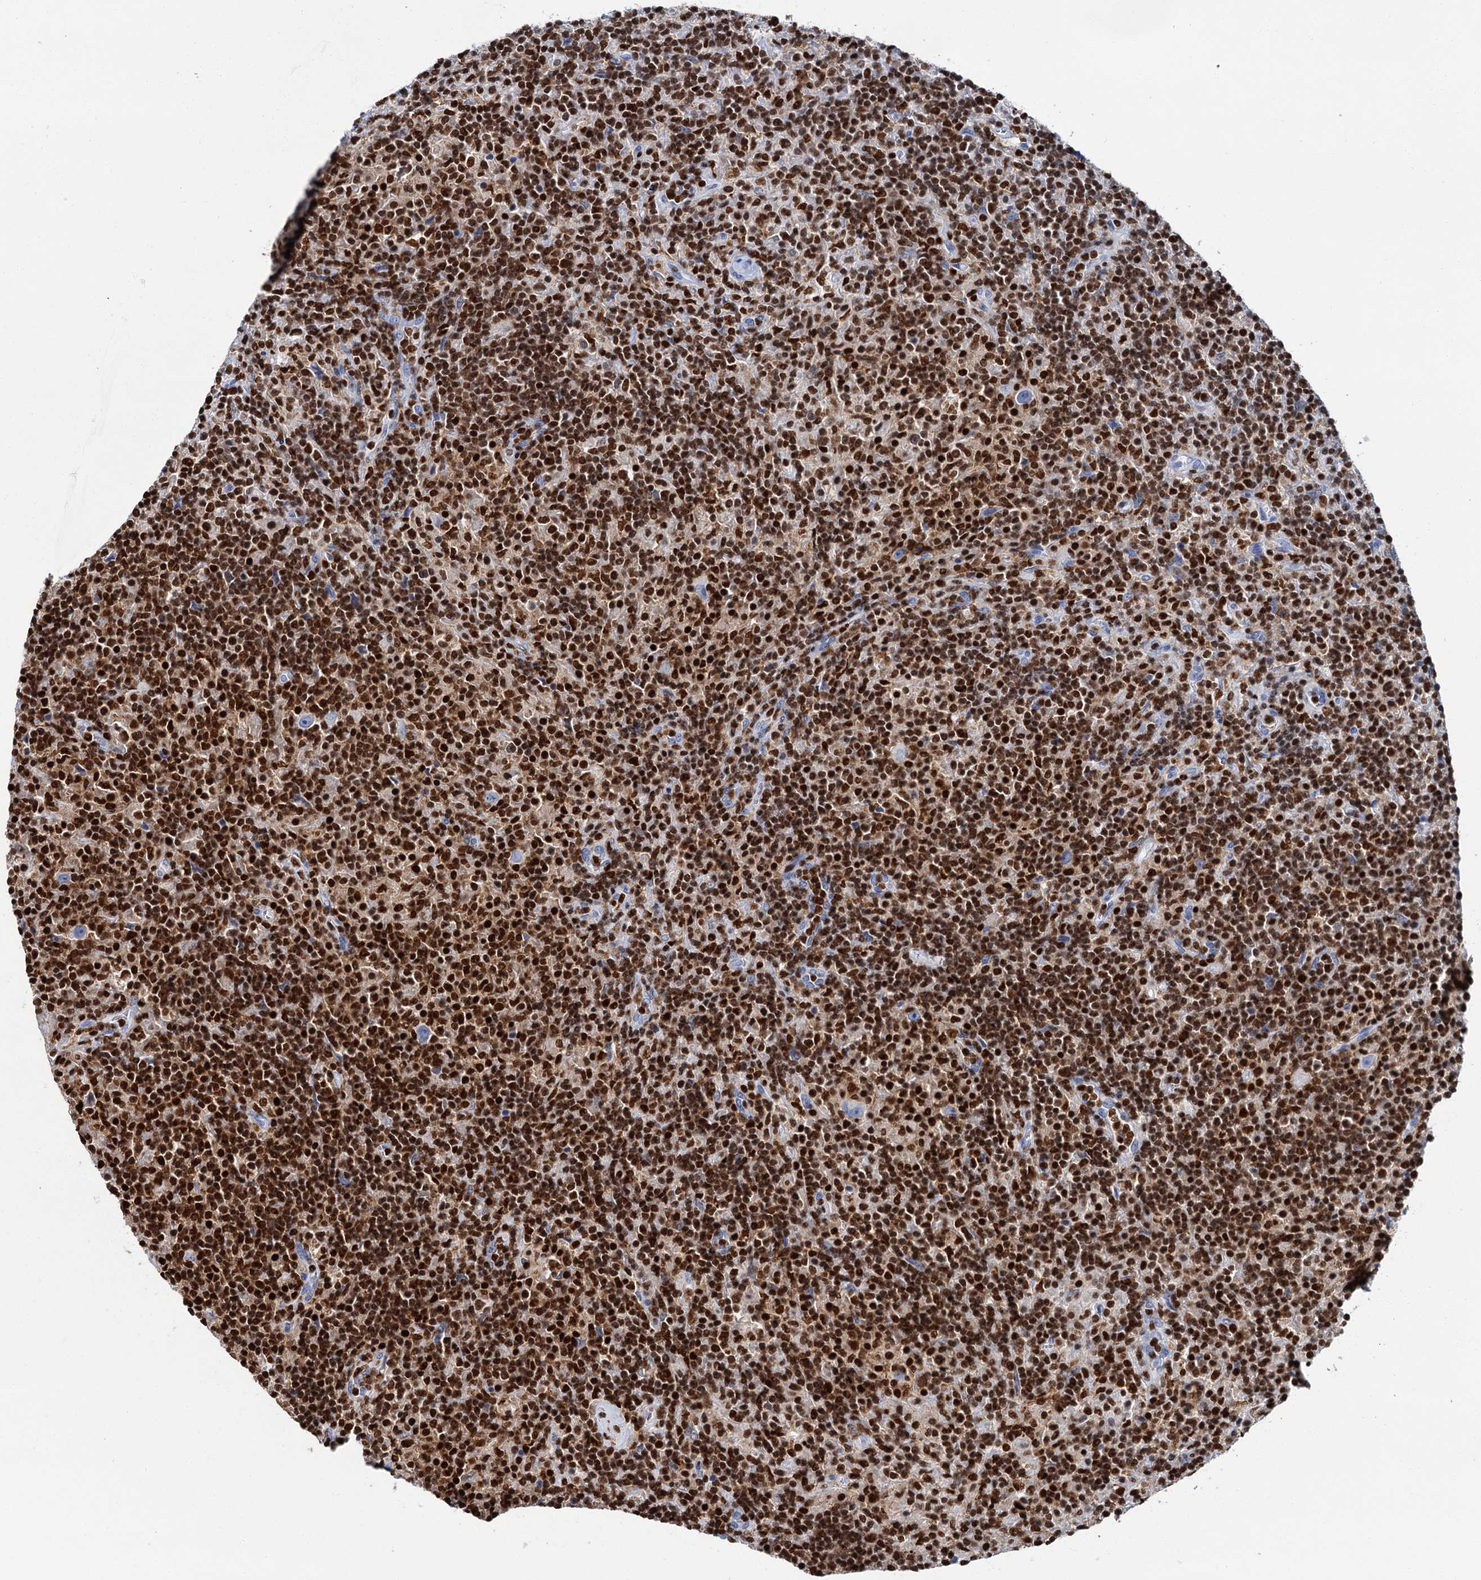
{"staining": {"intensity": "negative", "quantity": "none", "location": "none"}, "tissue": "lymphoma", "cell_type": "Tumor cells", "image_type": "cancer", "snomed": [{"axis": "morphology", "description": "Hodgkin's disease, NOS"}, {"axis": "topography", "description": "Lymph node"}], "caption": "The micrograph demonstrates no staining of tumor cells in Hodgkin's disease.", "gene": "CELF2", "patient": {"sex": "male", "age": 70}}